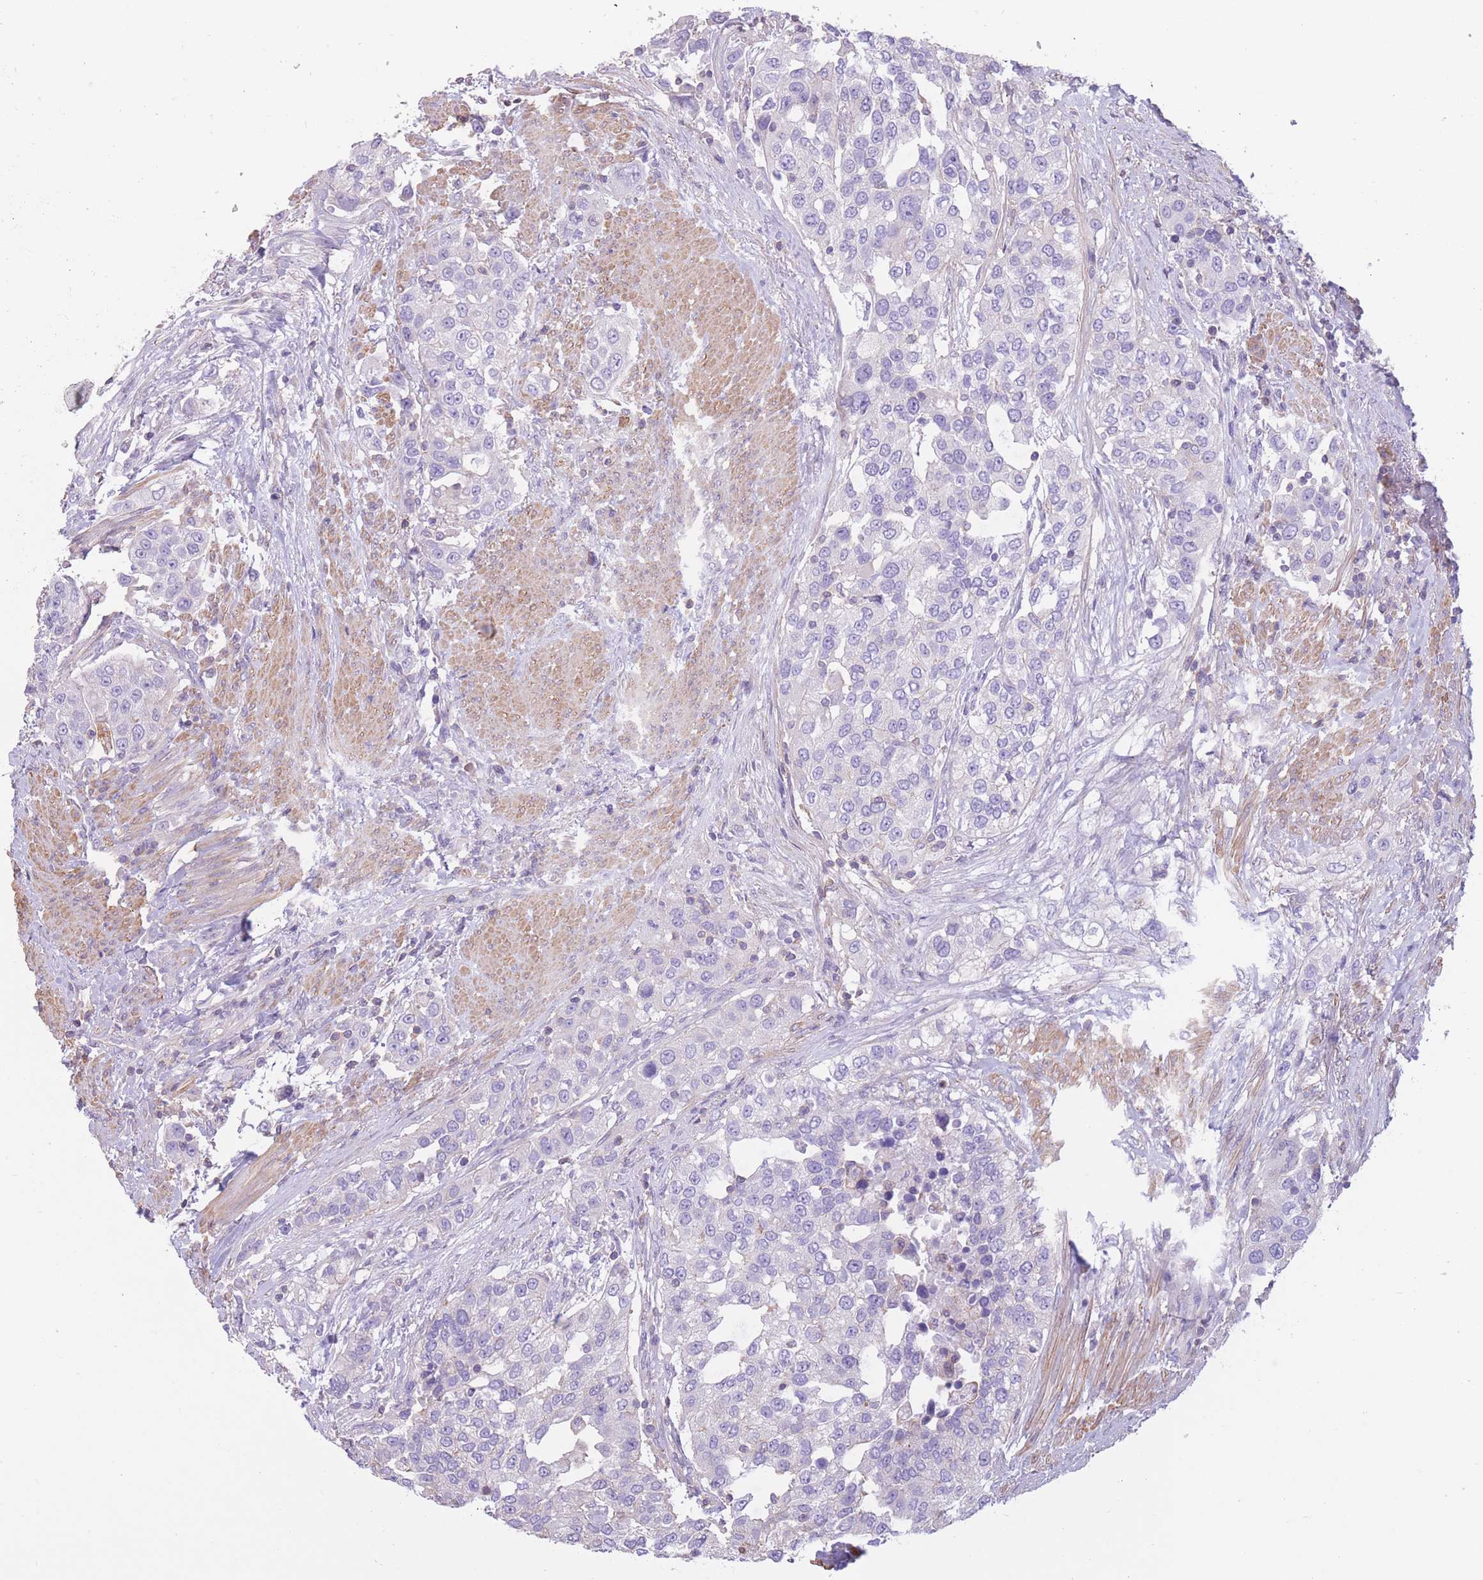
{"staining": {"intensity": "negative", "quantity": "none", "location": "none"}, "tissue": "urothelial cancer", "cell_type": "Tumor cells", "image_type": "cancer", "snomed": [{"axis": "morphology", "description": "Urothelial carcinoma, High grade"}, {"axis": "topography", "description": "Urinary bladder"}], "caption": "An immunohistochemistry micrograph of high-grade urothelial carcinoma is shown. There is no staining in tumor cells of high-grade urothelial carcinoma.", "gene": "PDHA1", "patient": {"sex": "female", "age": 80}}